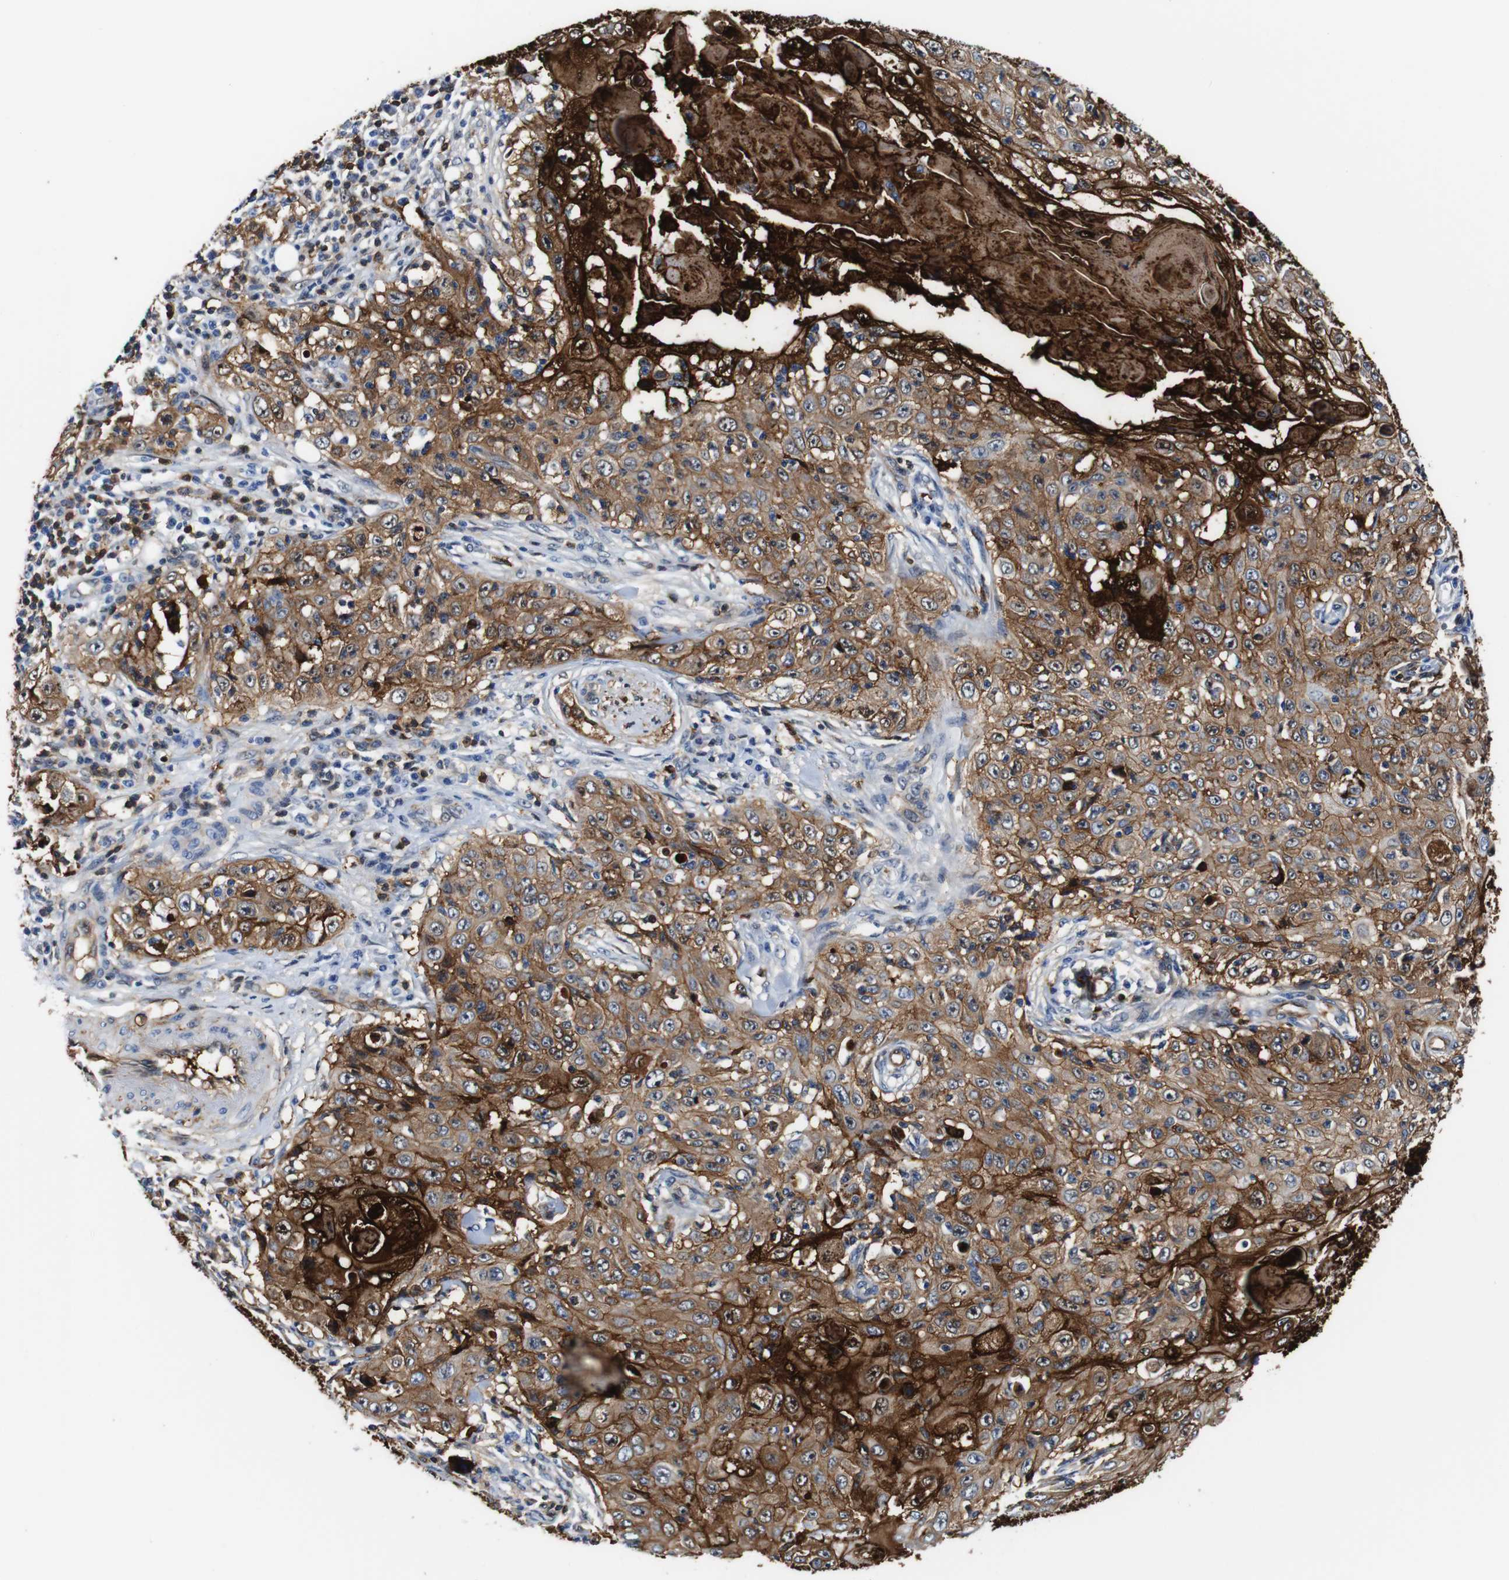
{"staining": {"intensity": "moderate", "quantity": ">75%", "location": "cytoplasmic/membranous"}, "tissue": "skin cancer", "cell_type": "Tumor cells", "image_type": "cancer", "snomed": [{"axis": "morphology", "description": "Squamous cell carcinoma, NOS"}, {"axis": "topography", "description": "Skin"}], "caption": "Immunohistochemical staining of human skin squamous cell carcinoma exhibits medium levels of moderate cytoplasmic/membranous protein positivity in approximately >75% of tumor cells.", "gene": "ANXA1", "patient": {"sex": "male", "age": 86}}